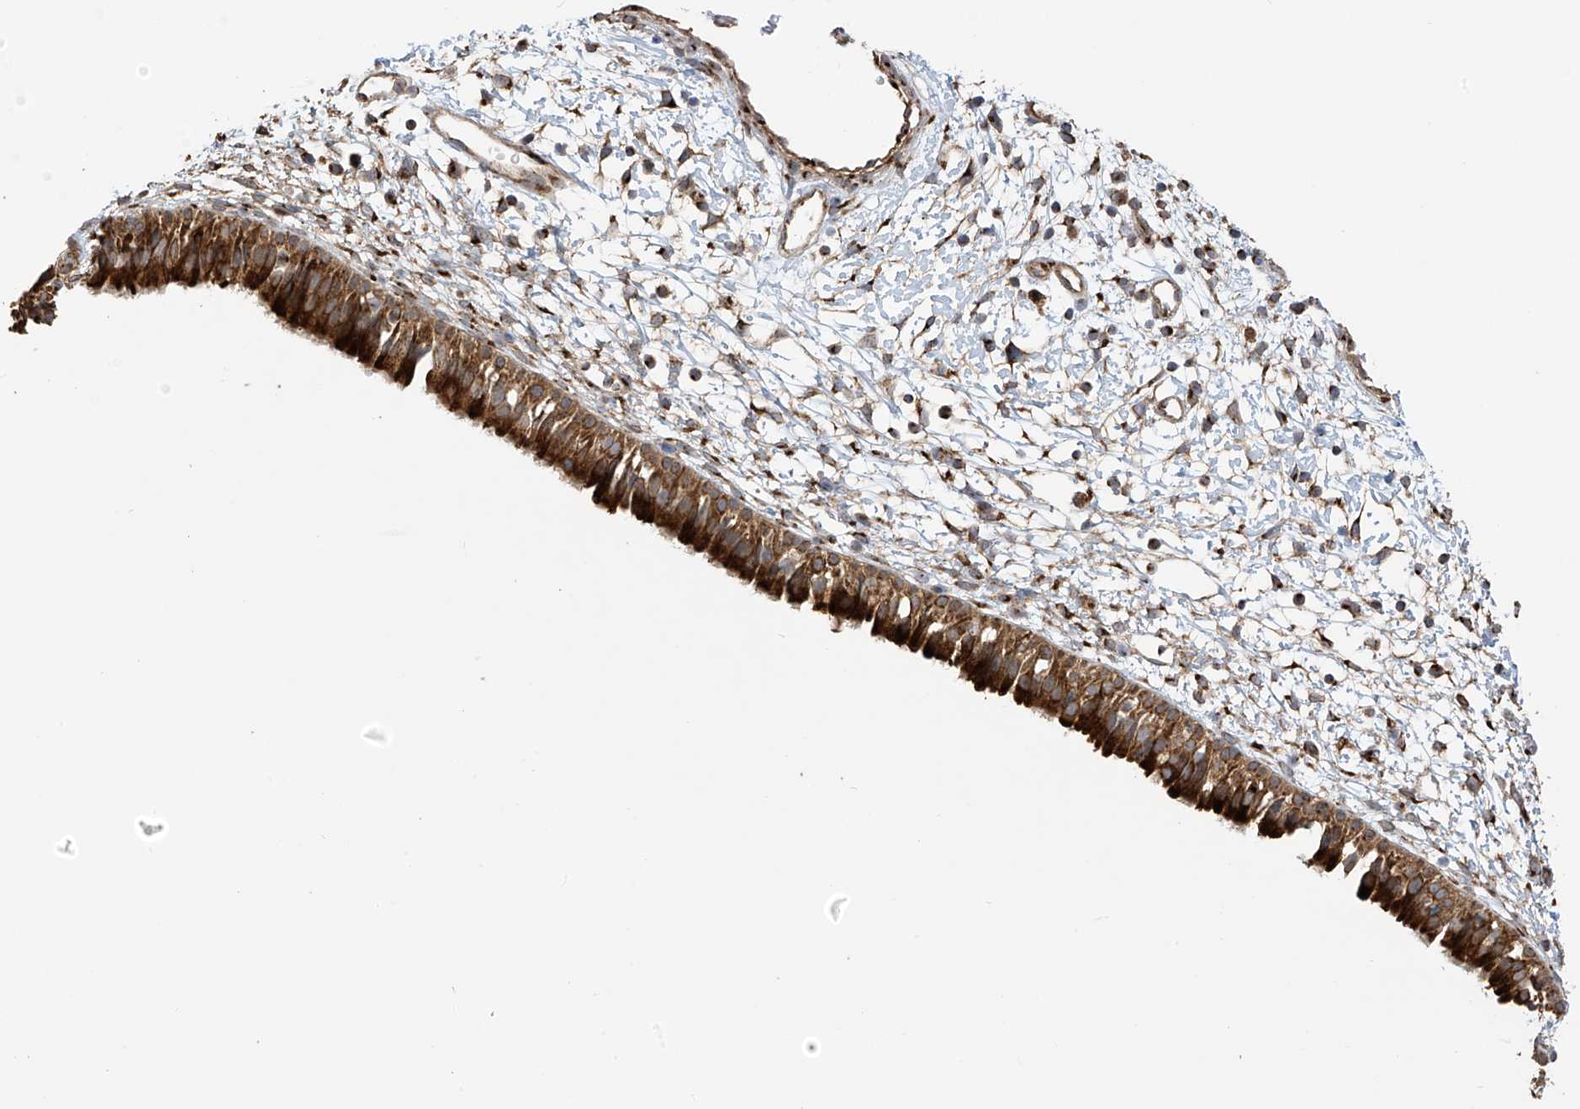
{"staining": {"intensity": "strong", "quantity": ">75%", "location": "cytoplasmic/membranous"}, "tissue": "nasopharynx", "cell_type": "Respiratory epithelial cells", "image_type": "normal", "snomed": [{"axis": "morphology", "description": "Normal tissue, NOS"}, {"axis": "topography", "description": "Nasopharynx"}], "caption": "DAB immunohistochemical staining of benign human nasopharynx demonstrates strong cytoplasmic/membranous protein expression in approximately >75% of respiratory epithelial cells.", "gene": "PNPT1", "patient": {"sex": "male", "age": 22}}